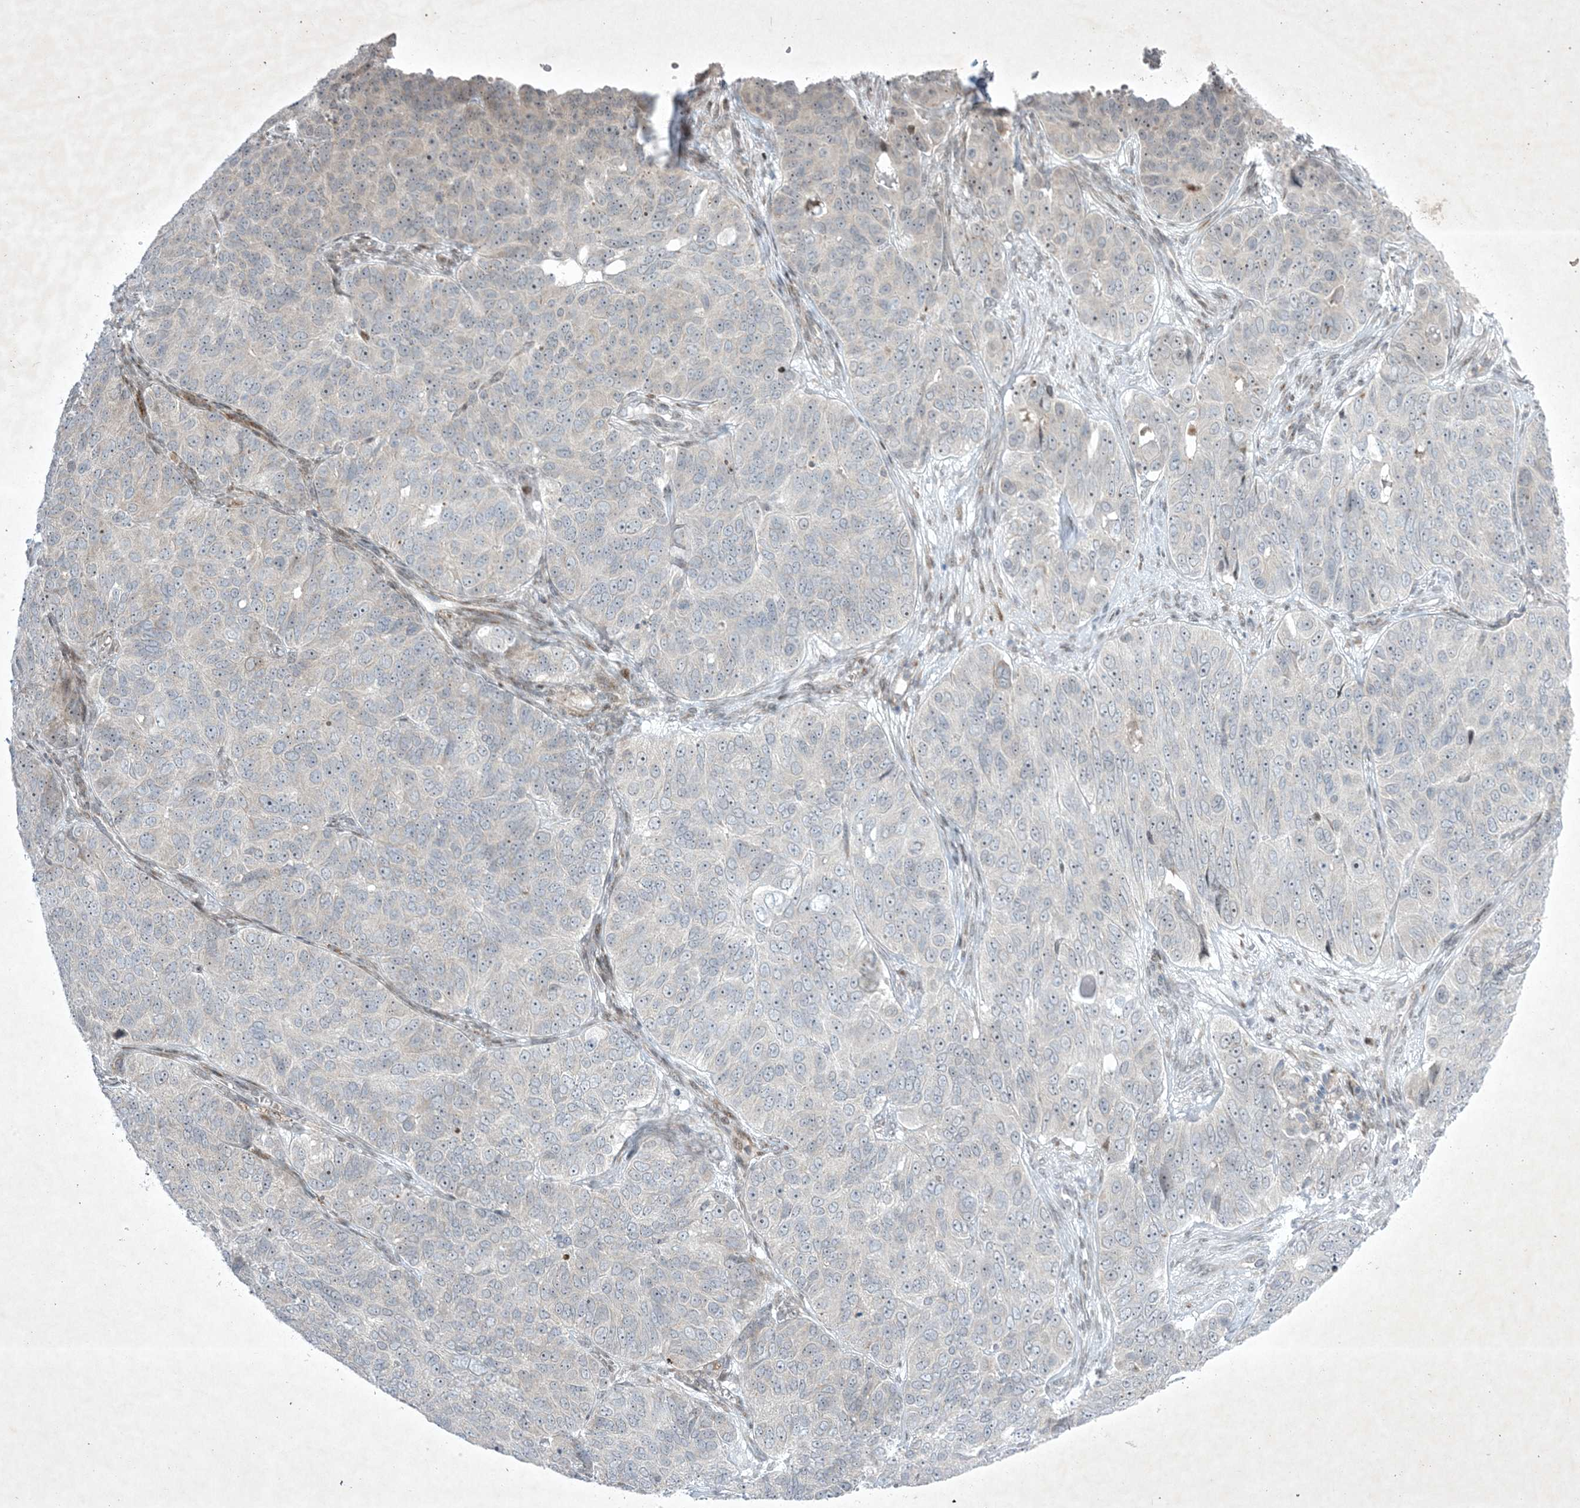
{"staining": {"intensity": "negative", "quantity": "none", "location": "none"}, "tissue": "ovarian cancer", "cell_type": "Tumor cells", "image_type": "cancer", "snomed": [{"axis": "morphology", "description": "Carcinoma, endometroid"}, {"axis": "topography", "description": "Ovary"}], "caption": "Human ovarian cancer stained for a protein using immunohistochemistry (IHC) displays no expression in tumor cells.", "gene": "SOGA3", "patient": {"sex": "female", "age": 51}}